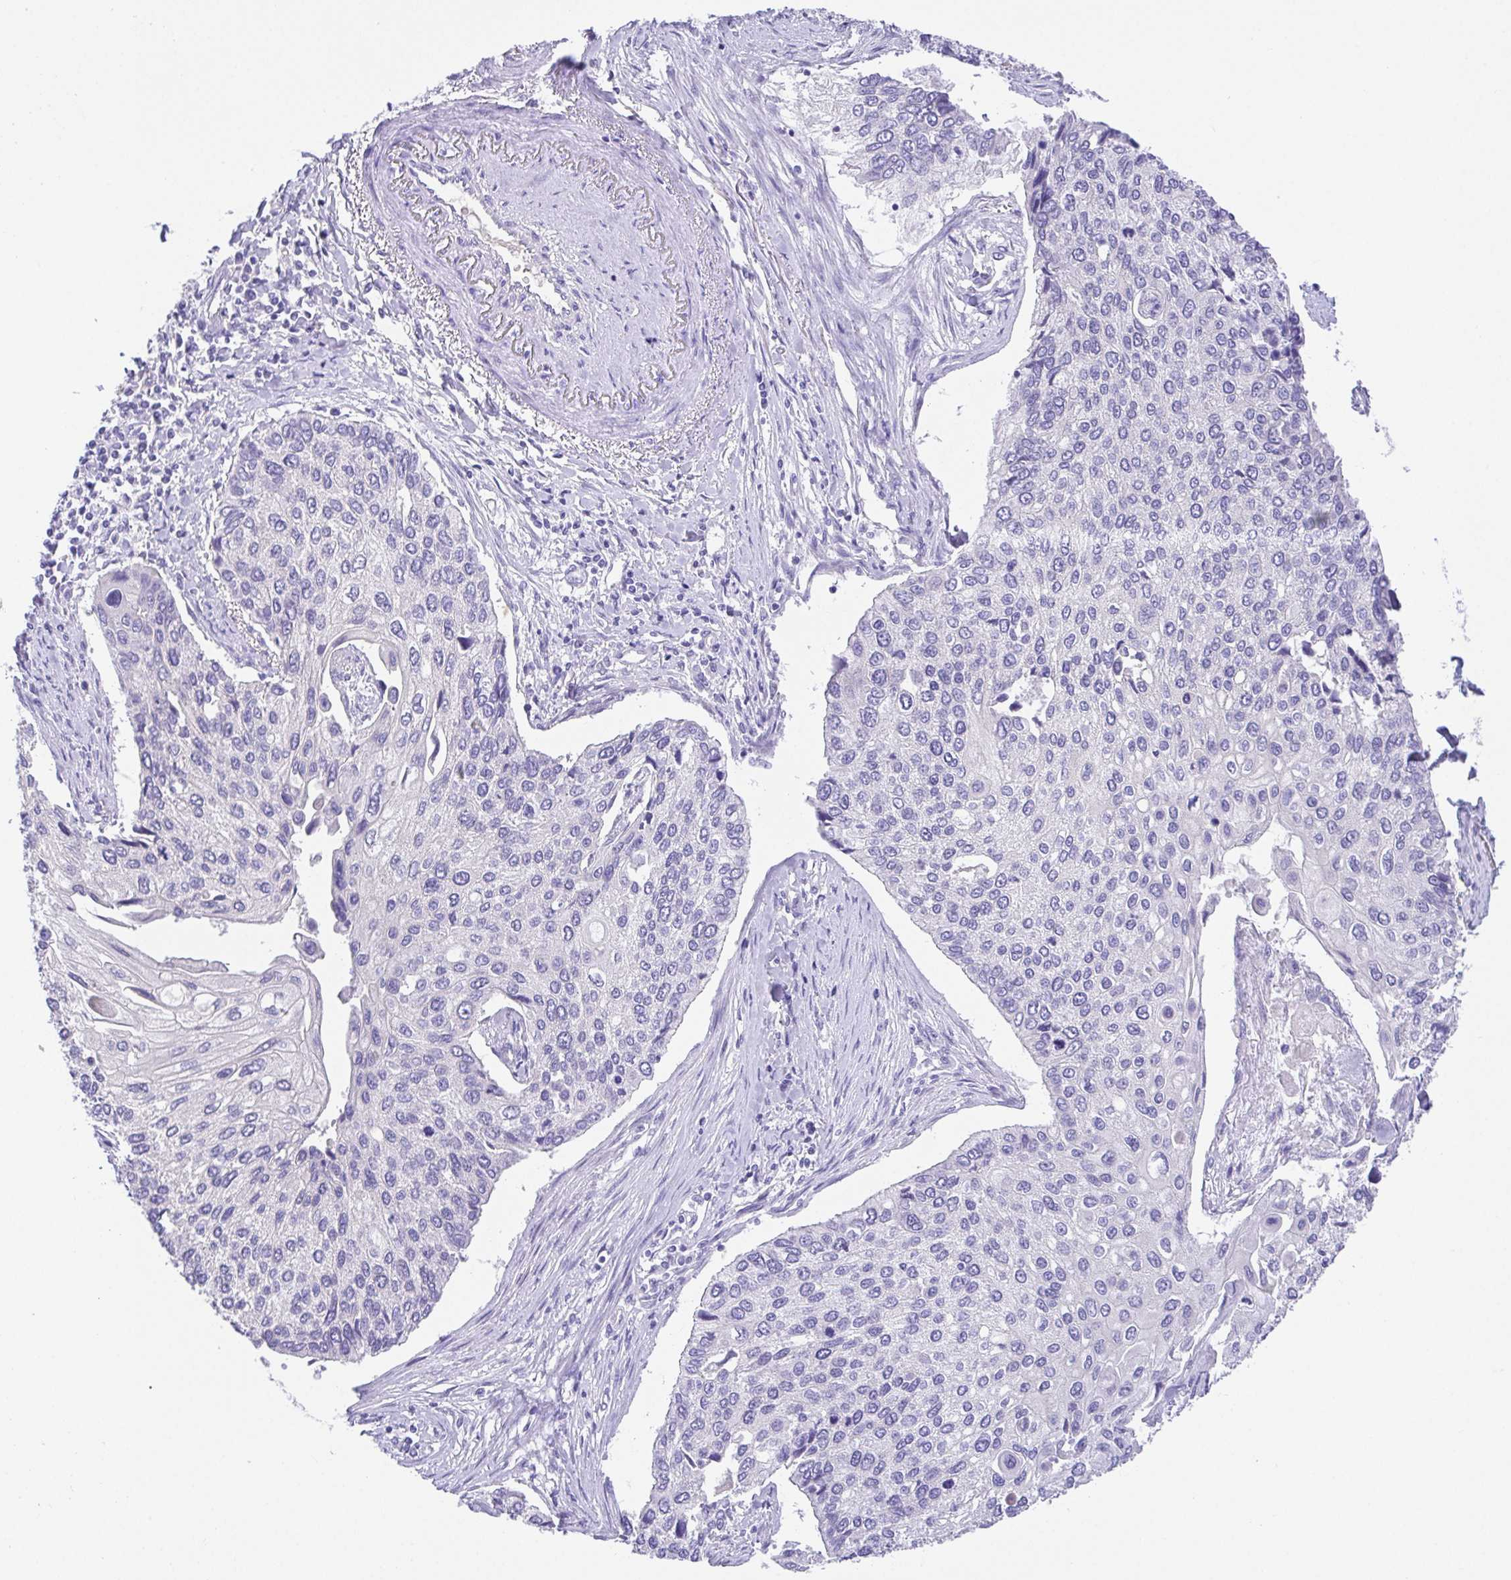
{"staining": {"intensity": "negative", "quantity": "none", "location": "none"}, "tissue": "lung cancer", "cell_type": "Tumor cells", "image_type": "cancer", "snomed": [{"axis": "morphology", "description": "Squamous cell carcinoma, NOS"}, {"axis": "morphology", "description": "Squamous cell carcinoma, metastatic, NOS"}, {"axis": "topography", "description": "Lung"}], "caption": "Lung cancer was stained to show a protein in brown. There is no significant staining in tumor cells.", "gene": "SPATA4", "patient": {"sex": "male", "age": 63}}